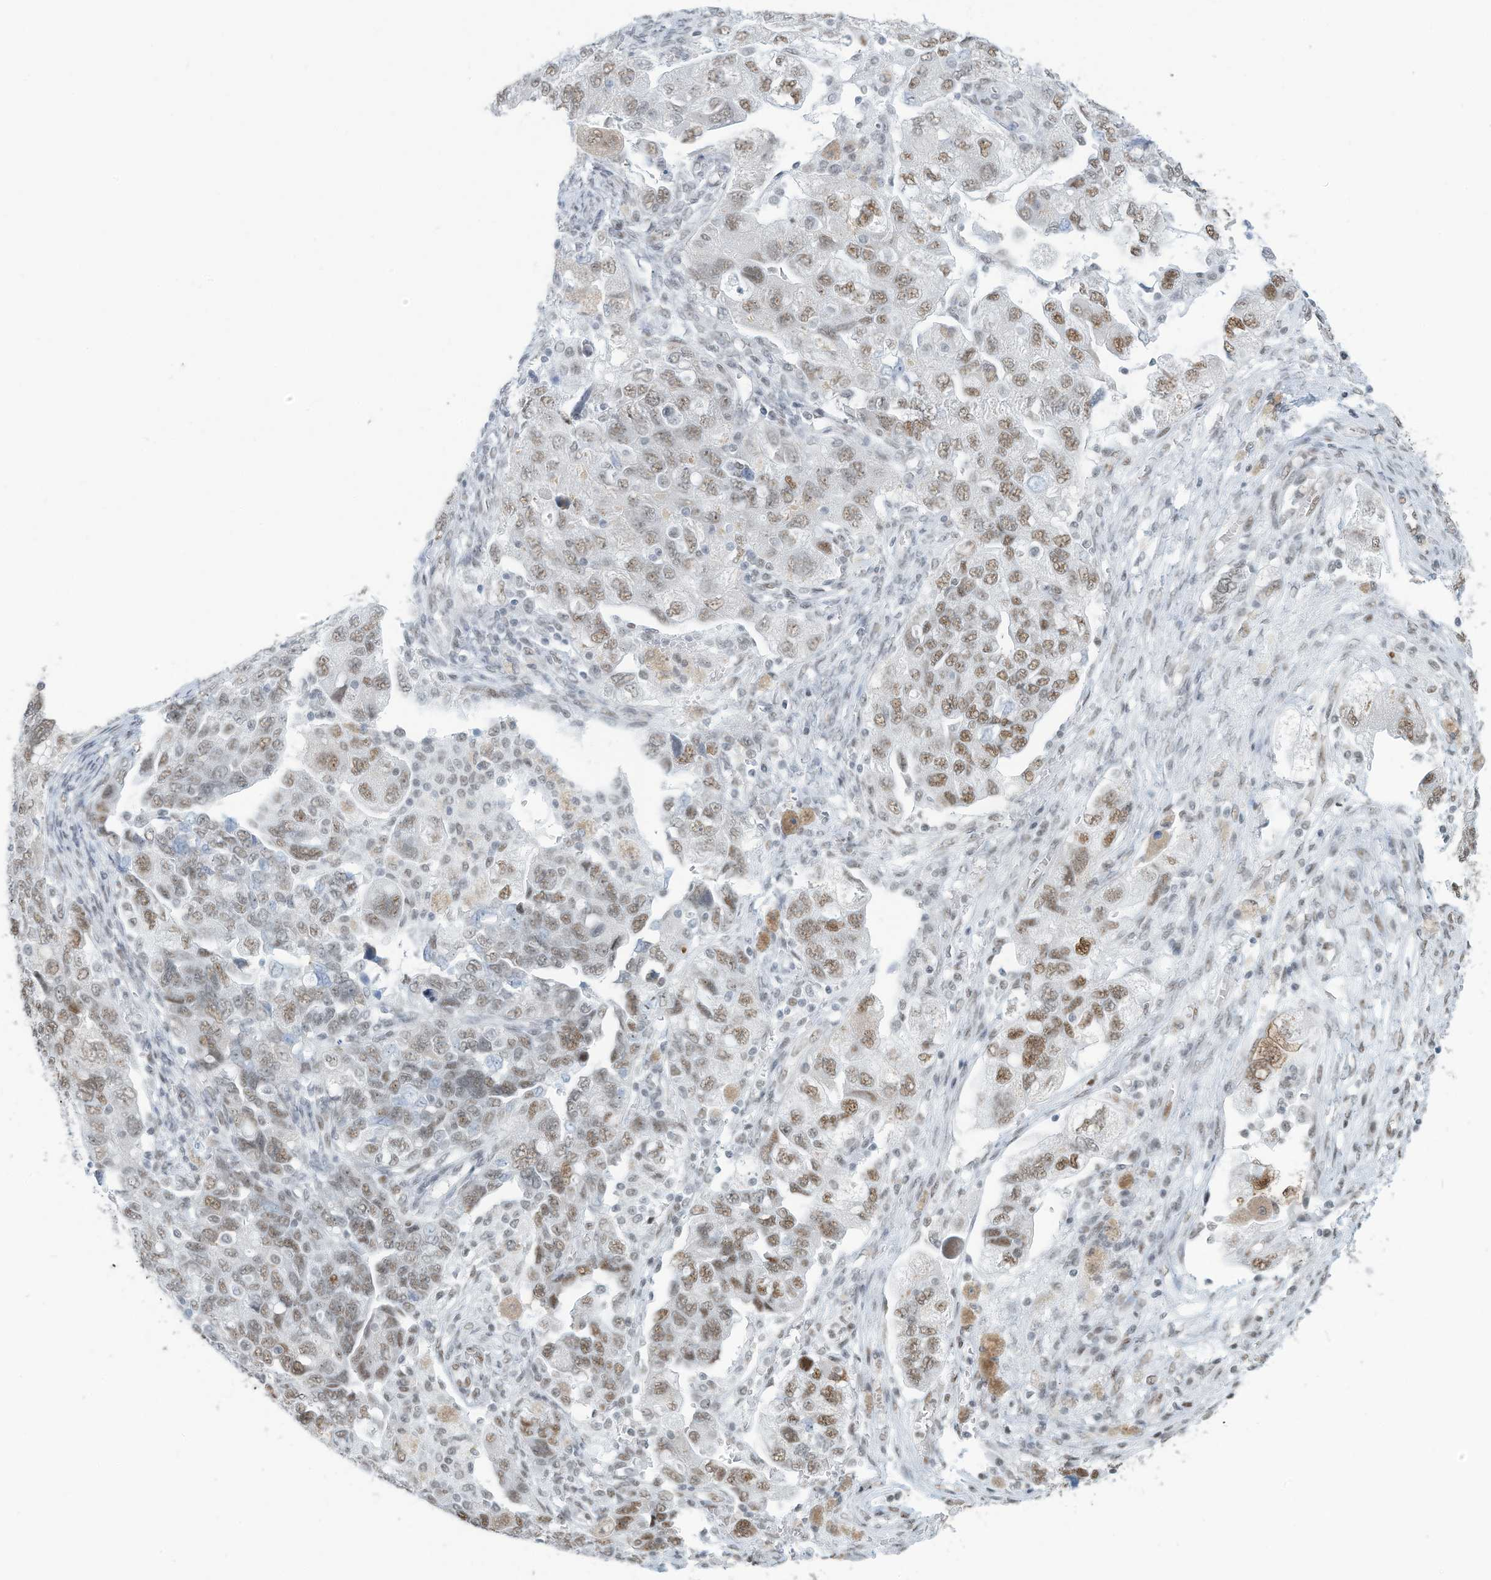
{"staining": {"intensity": "moderate", "quantity": ">75%", "location": "nuclear"}, "tissue": "ovarian cancer", "cell_type": "Tumor cells", "image_type": "cancer", "snomed": [{"axis": "morphology", "description": "Carcinoma, NOS"}, {"axis": "morphology", "description": "Cystadenocarcinoma, serous, NOS"}, {"axis": "topography", "description": "Ovary"}], "caption": "A micrograph of human ovarian carcinoma stained for a protein demonstrates moderate nuclear brown staining in tumor cells.", "gene": "SARNP", "patient": {"sex": "female", "age": 69}}